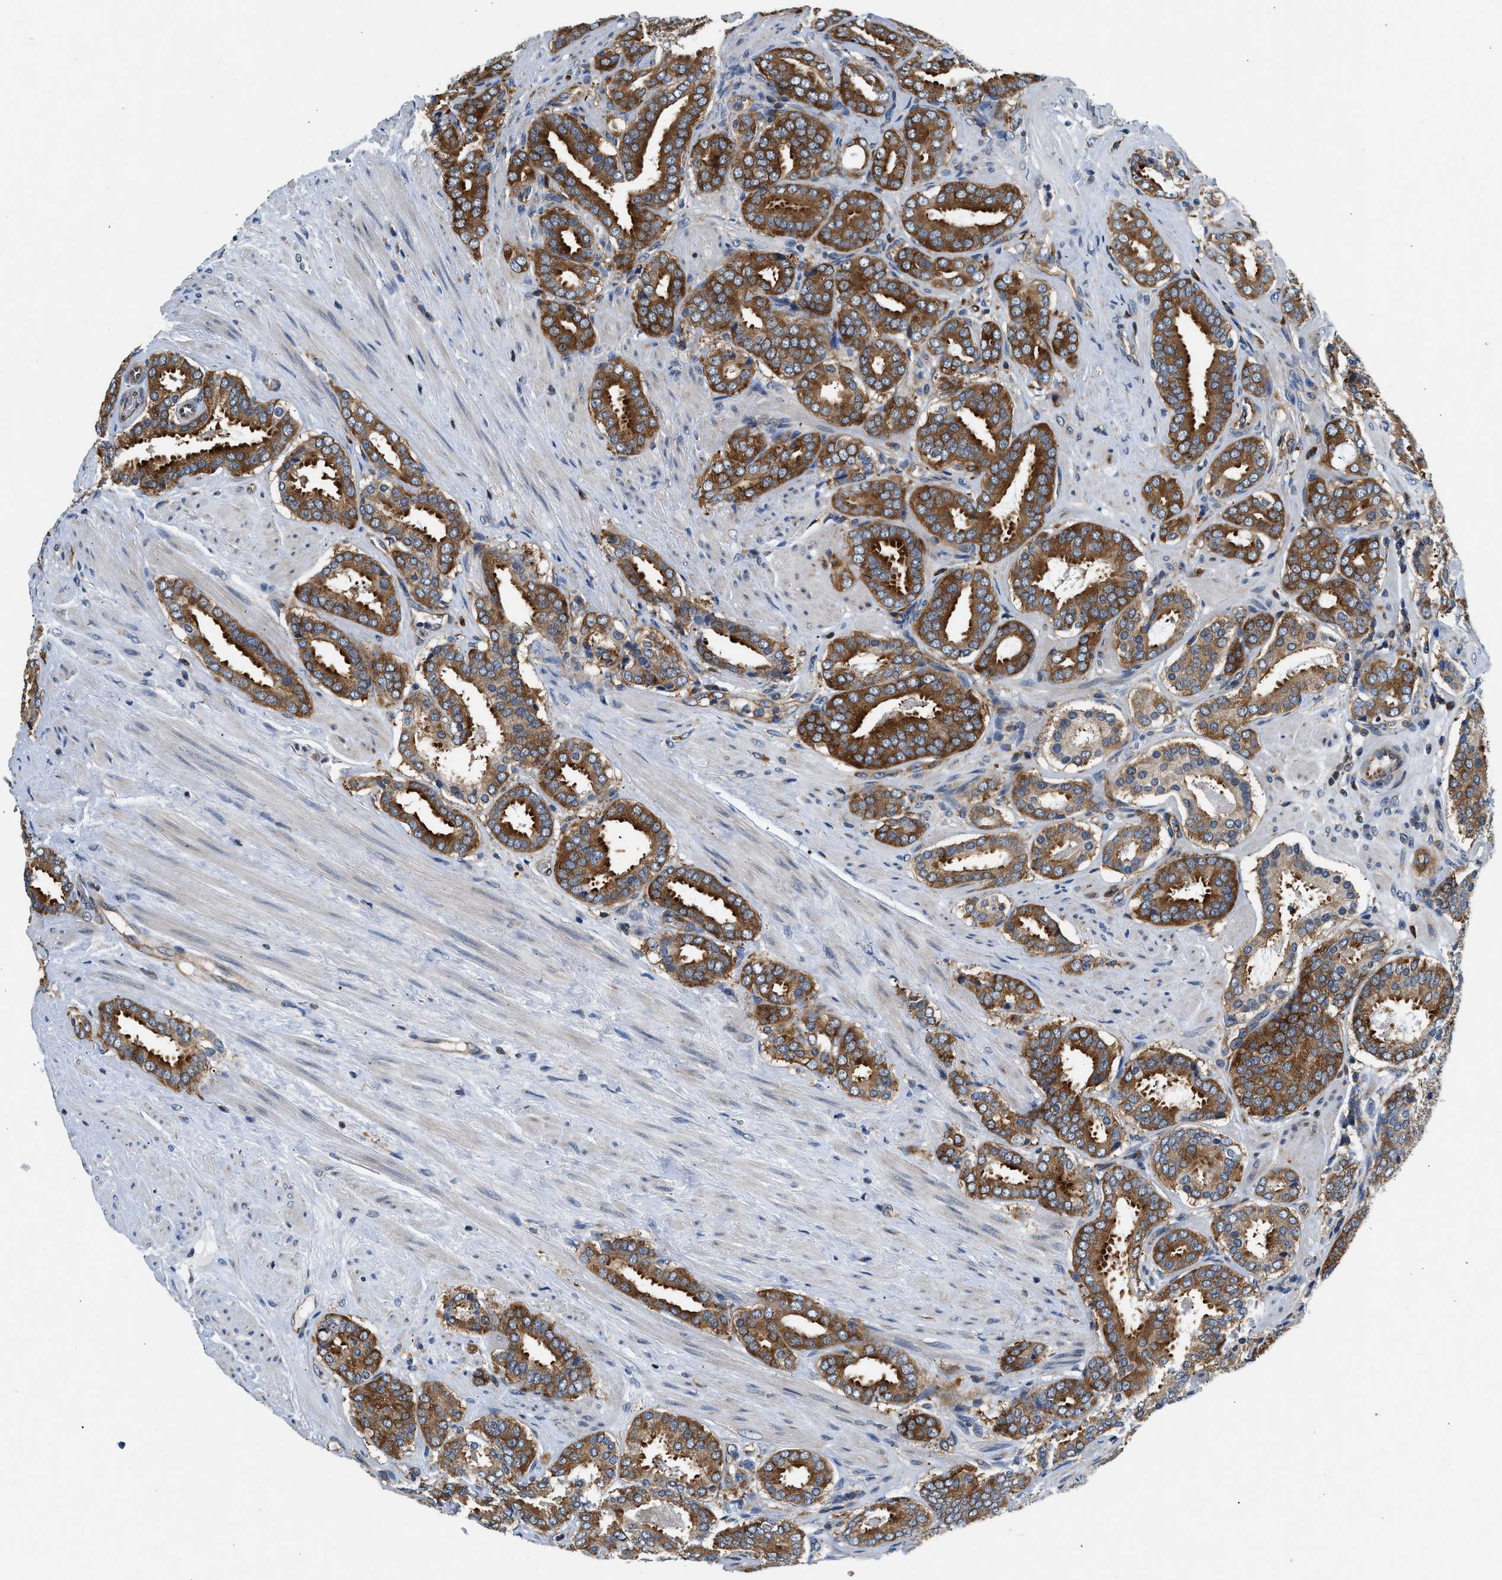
{"staining": {"intensity": "strong", "quantity": ">75%", "location": "cytoplasmic/membranous"}, "tissue": "prostate cancer", "cell_type": "Tumor cells", "image_type": "cancer", "snomed": [{"axis": "morphology", "description": "Adenocarcinoma, Low grade"}, {"axis": "topography", "description": "Prostate"}], "caption": "DAB (3,3'-diaminobenzidine) immunohistochemical staining of human low-grade adenocarcinoma (prostate) reveals strong cytoplasmic/membranous protein staining in approximately >75% of tumor cells.", "gene": "PA2G4", "patient": {"sex": "male", "age": 69}}